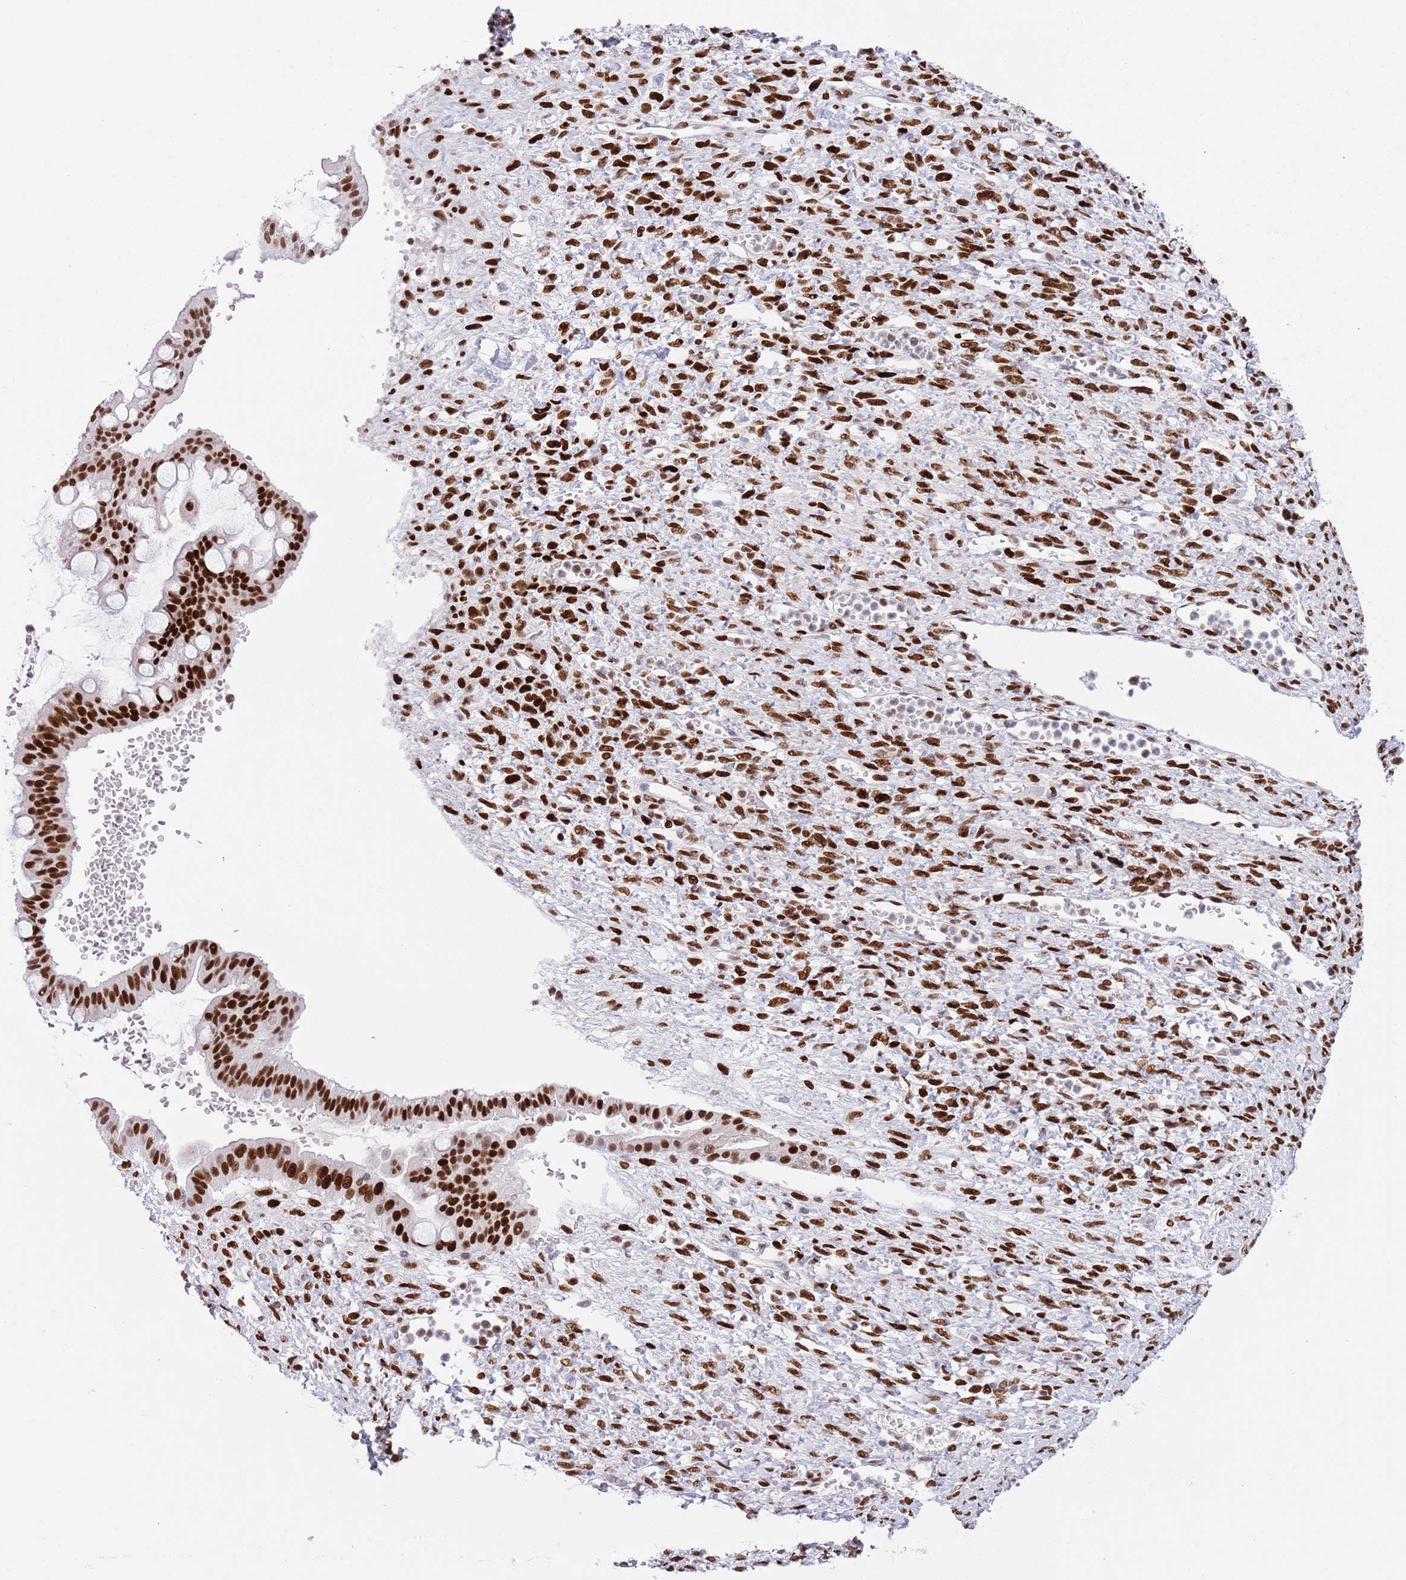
{"staining": {"intensity": "strong", "quantity": ">75%", "location": "nuclear"}, "tissue": "ovarian cancer", "cell_type": "Tumor cells", "image_type": "cancer", "snomed": [{"axis": "morphology", "description": "Cystadenocarcinoma, mucinous, NOS"}, {"axis": "topography", "description": "Ovary"}], "caption": "High-power microscopy captured an immunohistochemistry (IHC) micrograph of ovarian mucinous cystadenocarcinoma, revealing strong nuclear expression in about >75% of tumor cells.", "gene": "MFSD10", "patient": {"sex": "female", "age": 73}}